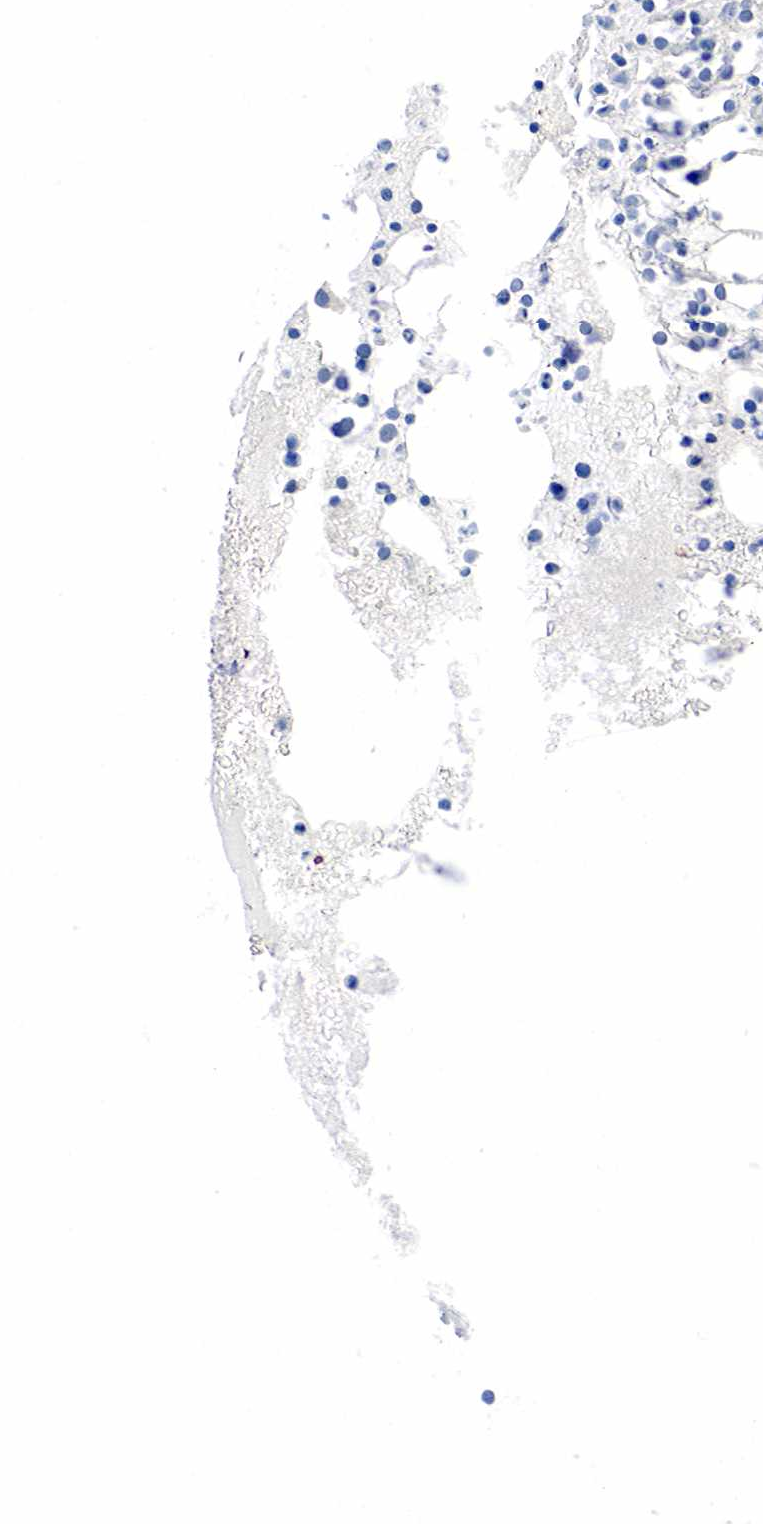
{"staining": {"intensity": "weak", "quantity": "<25%", "location": "cytoplasmic/membranous"}, "tissue": "bone marrow", "cell_type": "Hematopoietic cells", "image_type": "normal", "snomed": [{"axis": "morphology", "description": "Normal tissue, NOS"}, {"axis": "topography", "description": "Bone marrow"}], "caption": "High power microscopy micrograph of an immunohistochemistry image of unremarkable bone marrow, revealing no significant expression in hematopoietic cells.", "gene": "INHA", "patient": {"sex": "female", "age": 74}}